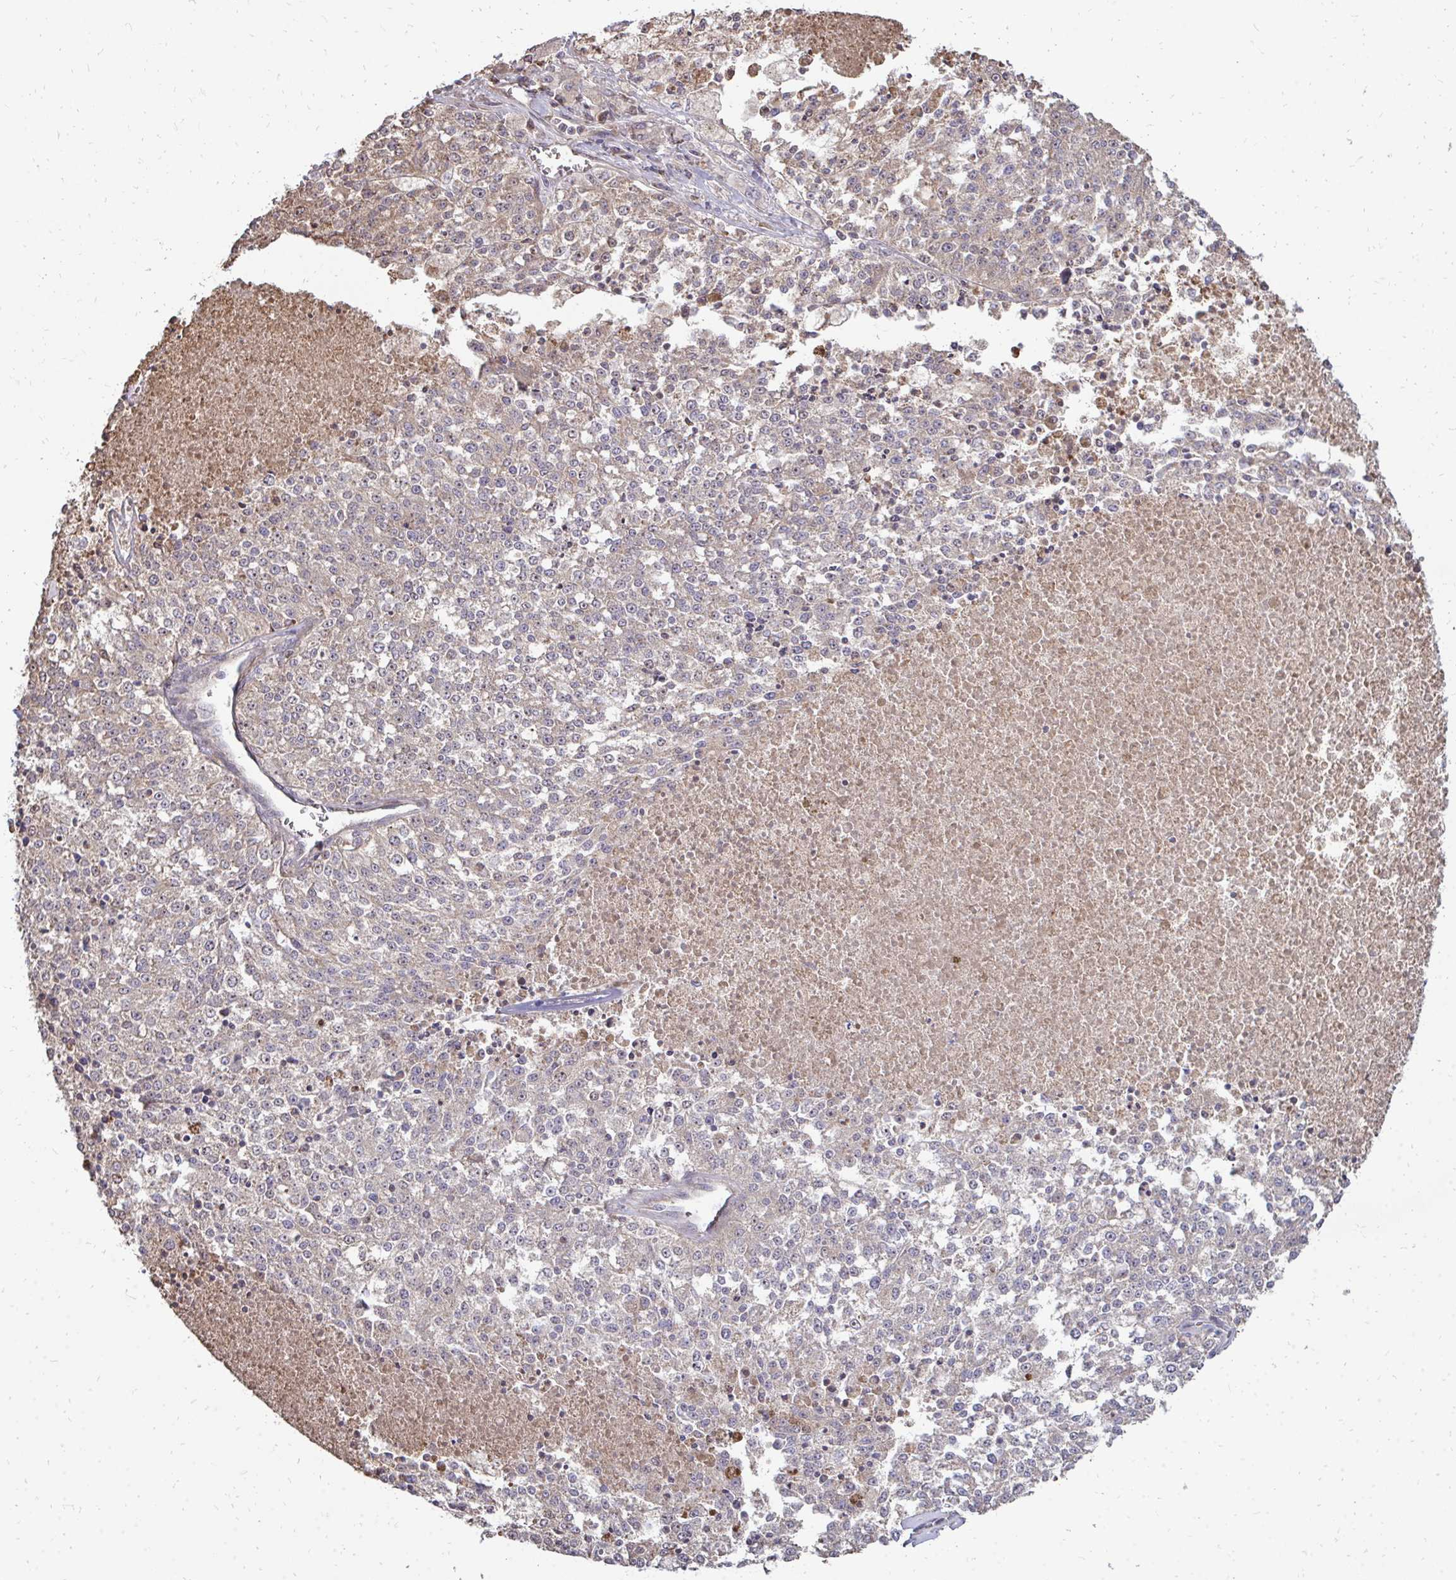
{"staining": {"intensity": "negative", "quantity": "none", "location": "none"}, "tissue": "melanoma", "cell_type": "Tumor cells", "image_type": "cancer", "snomed": [{"axis": "morphology", "description": "Malignant melanoma, NOS"}, {"axis": "topography", "description": "Skin"}], "caption": "This is an IHC photomicrograph of malignant melanoma. There is no staining in tumor cells.", "gene": "DNAJA2", "patient": {"sex": "female", "age": 64}}